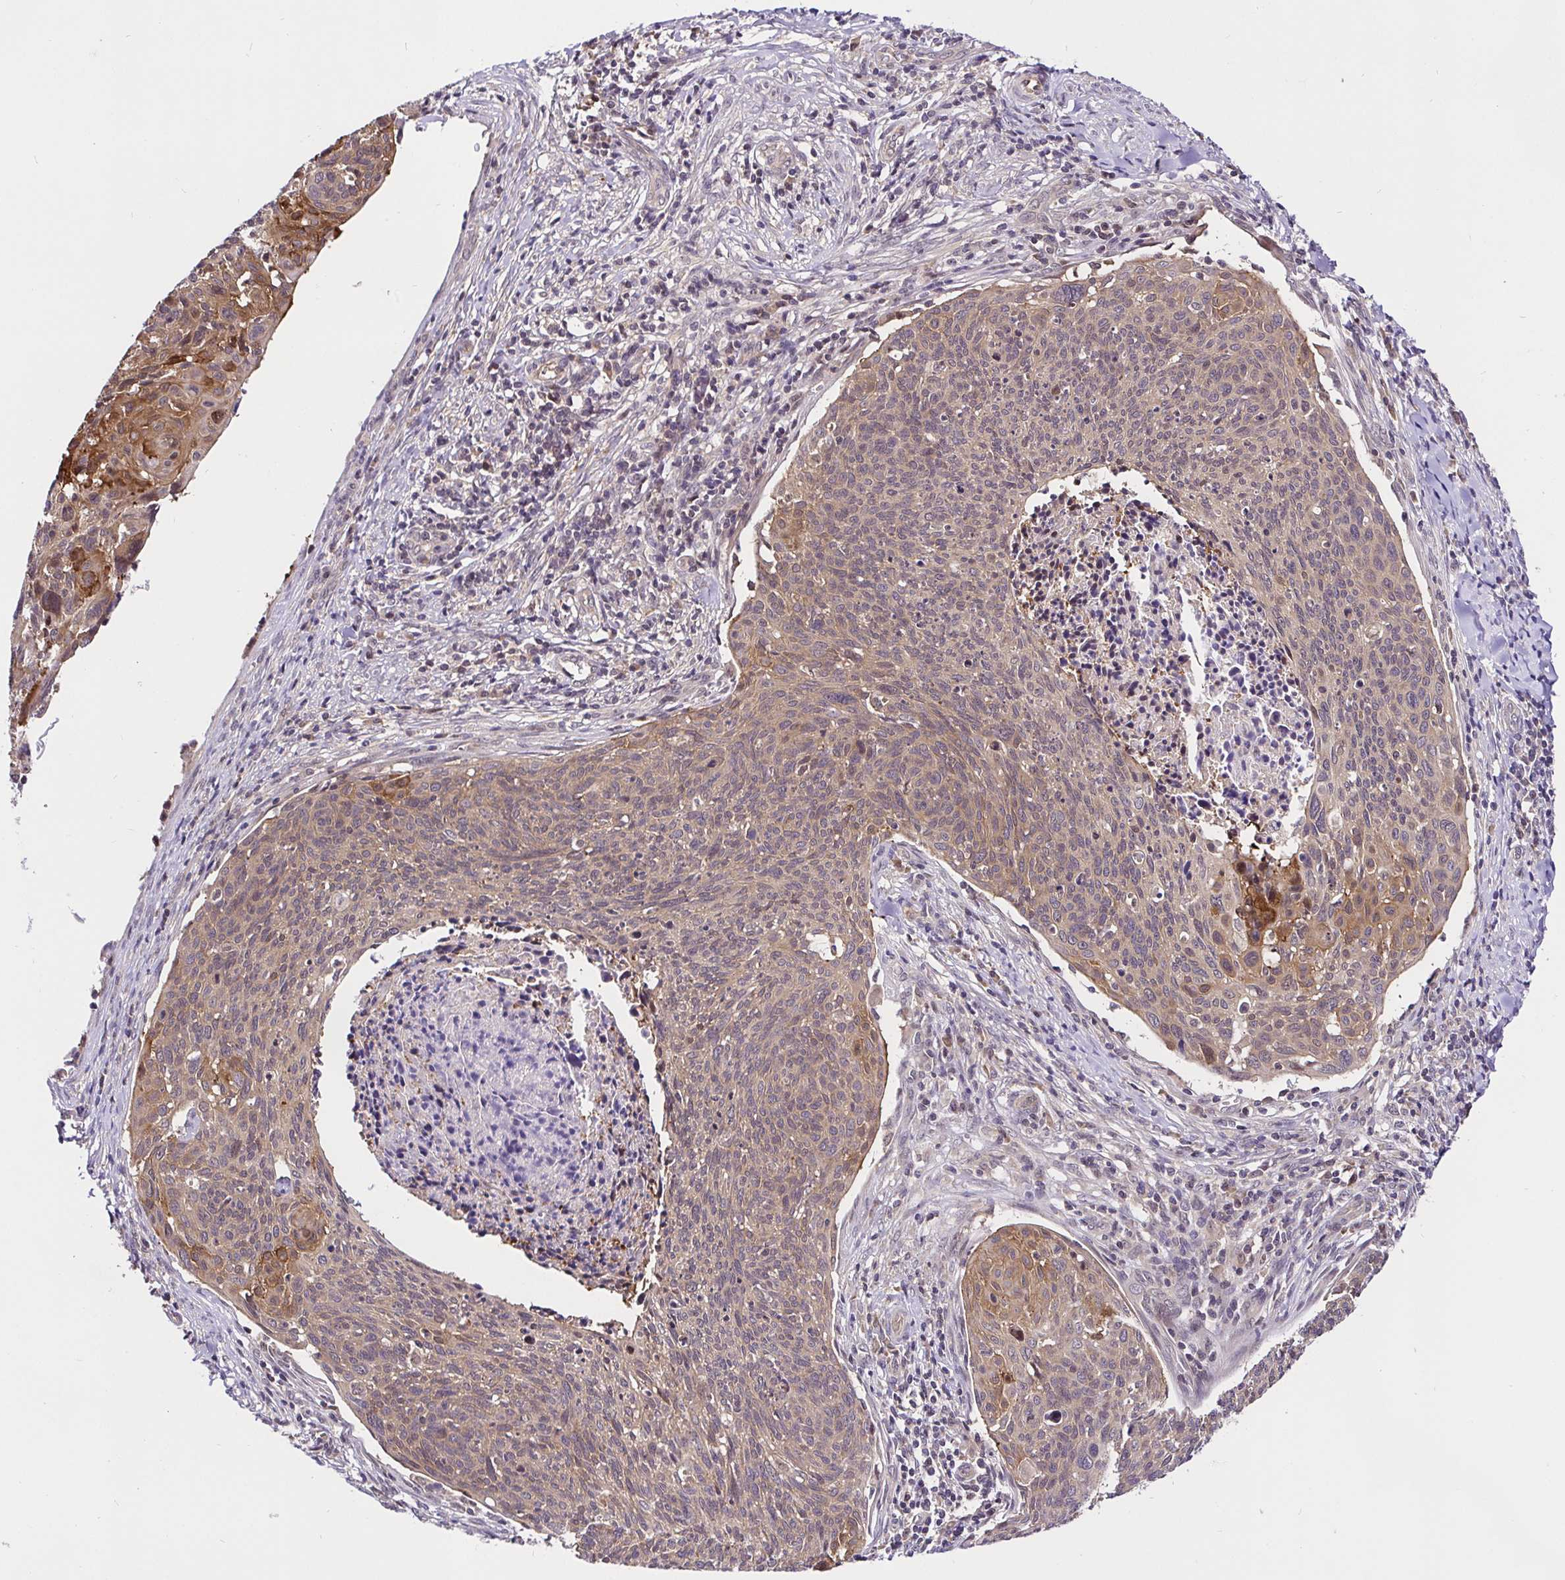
{"staining": {"intensity": "moderate", "quantity": "<25%", "location": "cytoplasmic/membranous"}, "tissue": "cervical cancer", "cell_type": "Tumor cells", "image_type": "cancer", "snomed": [{"axis": "morphology", "description": "Squamous cell carcinoma, NOS"}, {"axis": "topography", "description": "Cervix"}], "caption": "The micrograph shows immunohistochemical staining of squamous cell carcinoma (cervical). There is moderate cytoplasmic/membranous expression is identified in about <25% of tumor cells. The staining was performed using DAB to visualize the protein expression in brown, while the nuclei were stained in blue with hematoxylin (Magnification: 20x).", "gene": "UBE2M", "patient": {"sex": "female", "age": 49}}